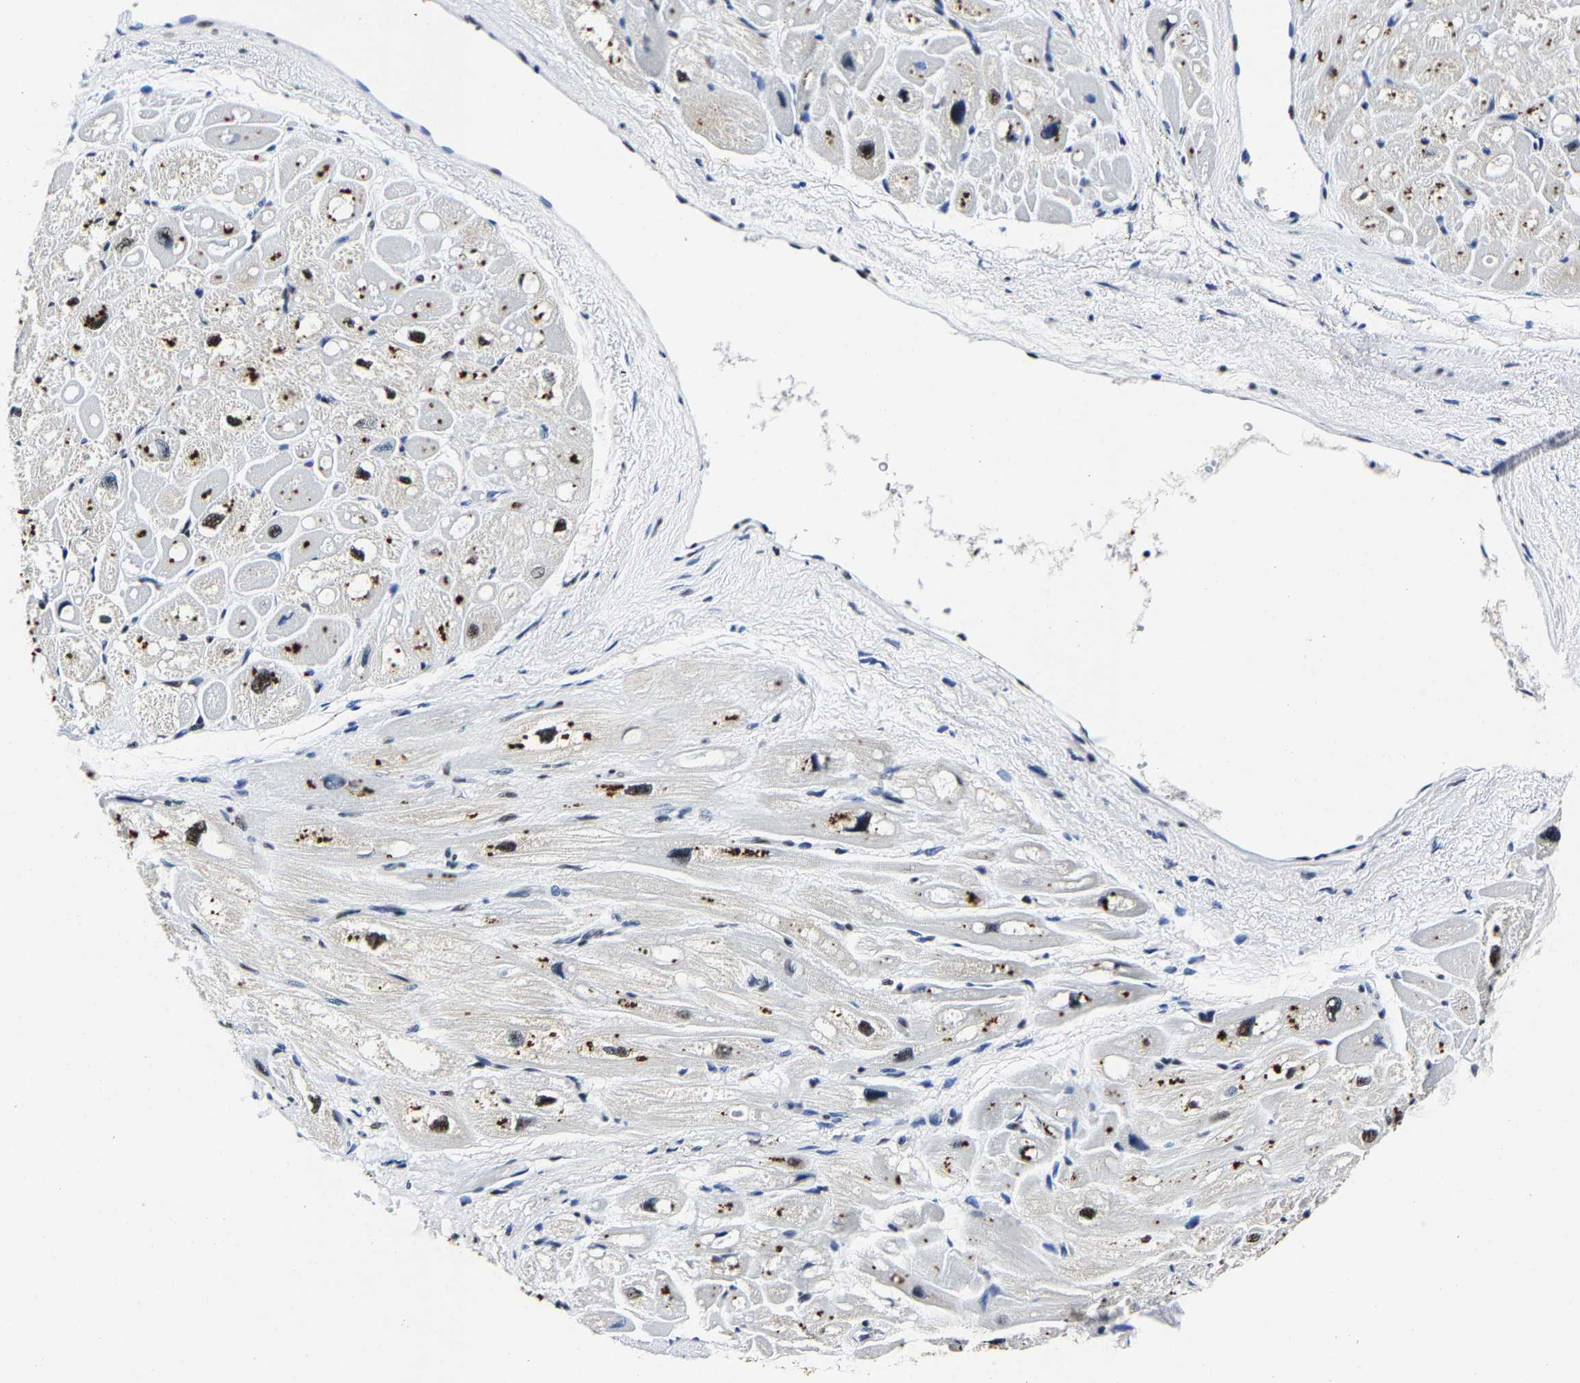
{"staining": {"intensity": "moderate", "quantity": "25%-75%", "location": "cytoplasmic/membranous,nuclear"}, "tissue": "heart muscle", "cell_type": "Cardiomyocytes", "image_type": "normal", "snomed": [{"axis": "morphology", "description": "Normal tissue, NOS"}, {"axis": "topography", "description": "Heart"}], "caption": "DAB (3,3'-diaminobenzidine) immunohistochemical staining of normal heart muscle demonstrates moderate cytoplasmic/membranous,nuclear protein positivity in about 25%-75% of cardiomyocytes. (Stains: DAB in brown, nuclei in blue, Microscopy: brightfield microscopy at high magnification).", "gene": "RBM45", "patient": {"sex": "male", "age": 49}}